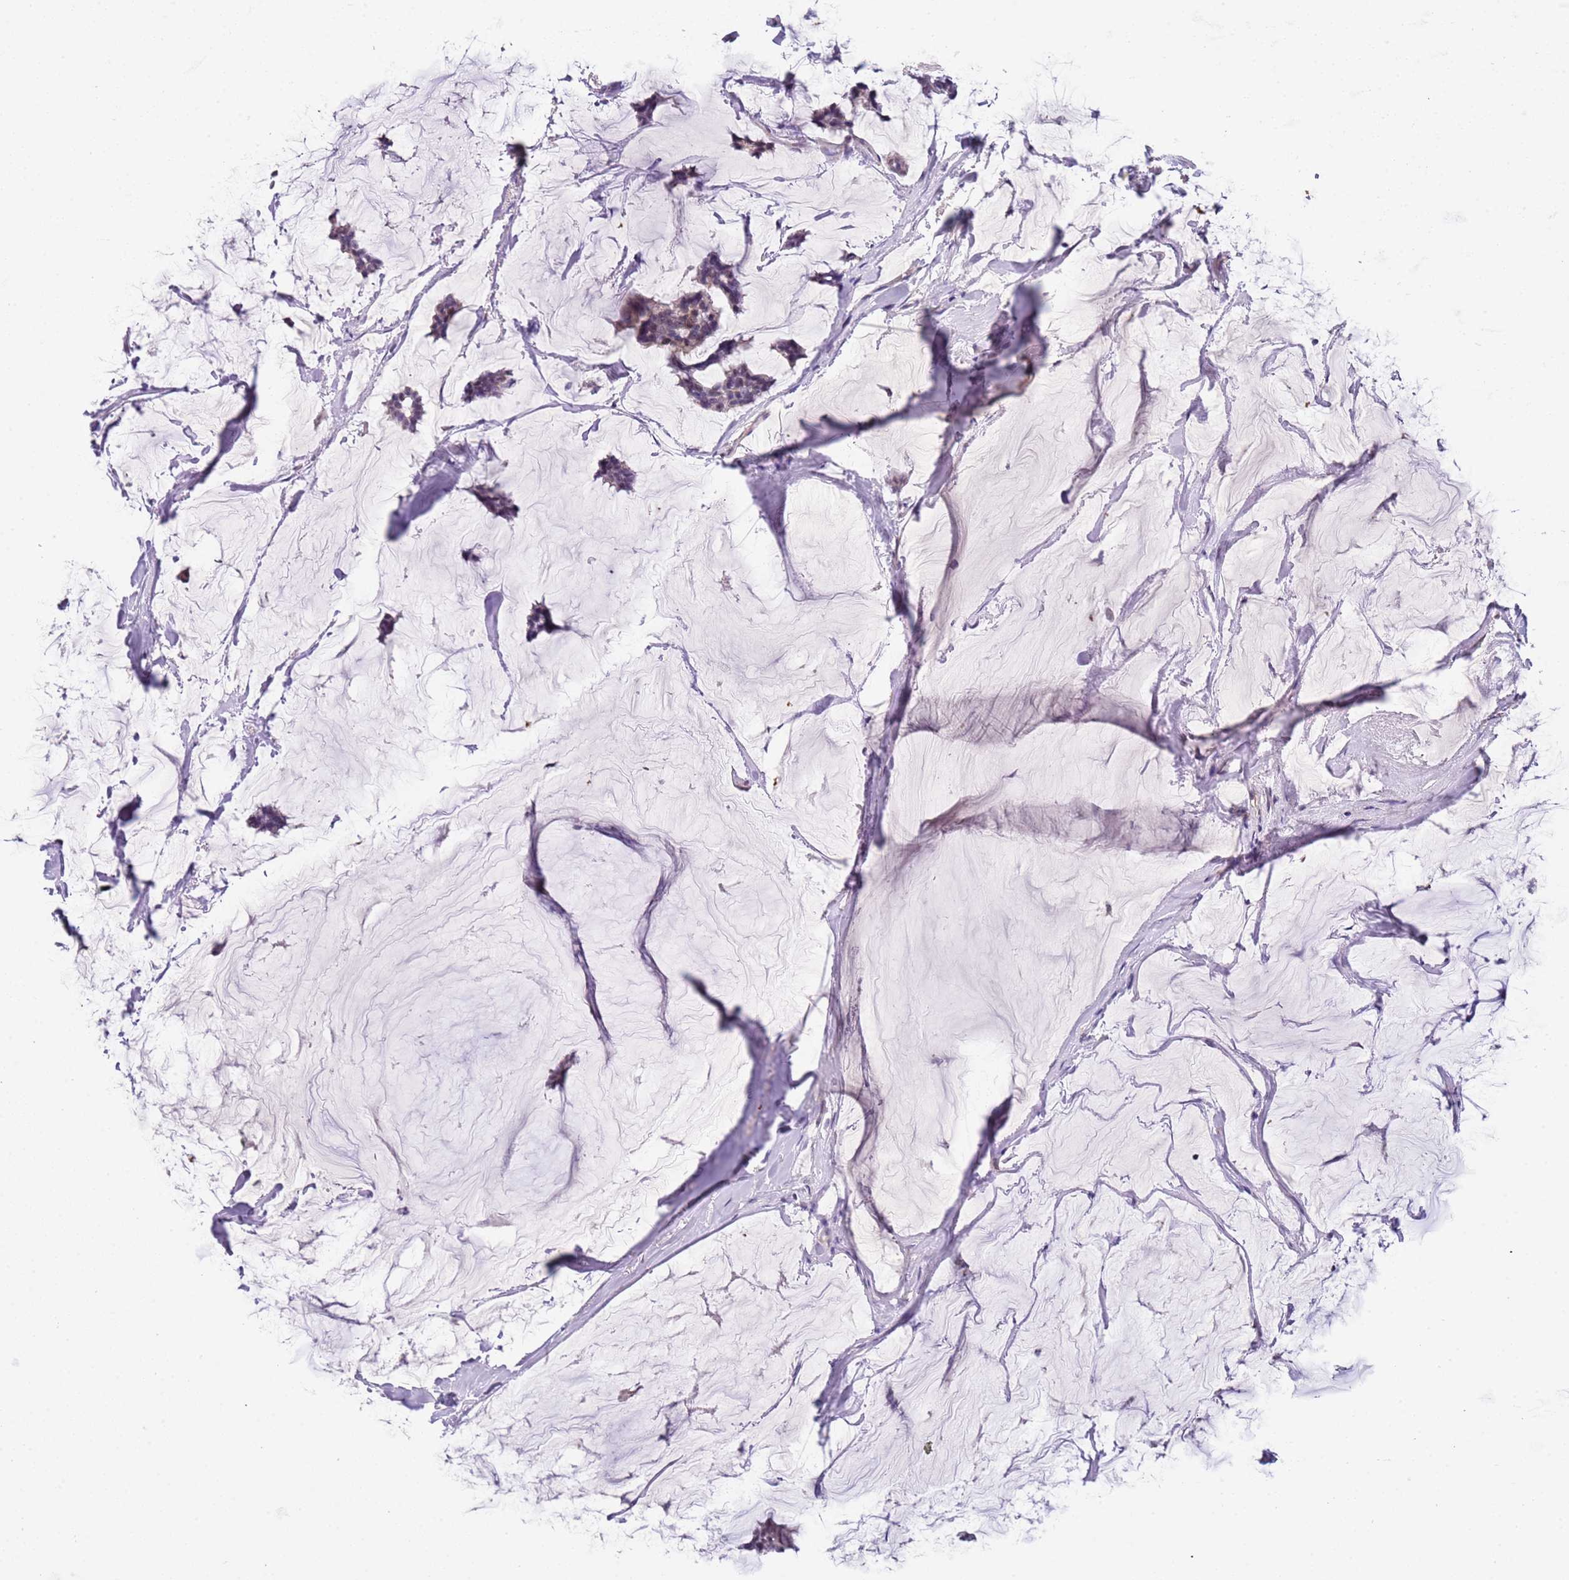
{"staining": {"intensity": "negative", "quantity": "none", "location": "none"}, "tissue": "breast cancer", "cell_type": "Tumor cells", "image_type": "cancer", "snomed": [{"axis": "morphology", "description": "Duct carcinoma"}, {"axis": "topography", "description": "Breast"}], "caption": "Breast cancer (infiltrating ductal carcinoma) stained for a protein using immunohistochemistry shows no expression tumor cells.", "gene": "PLEKHH1", "patient": {"sex": "female", "age": 93}}